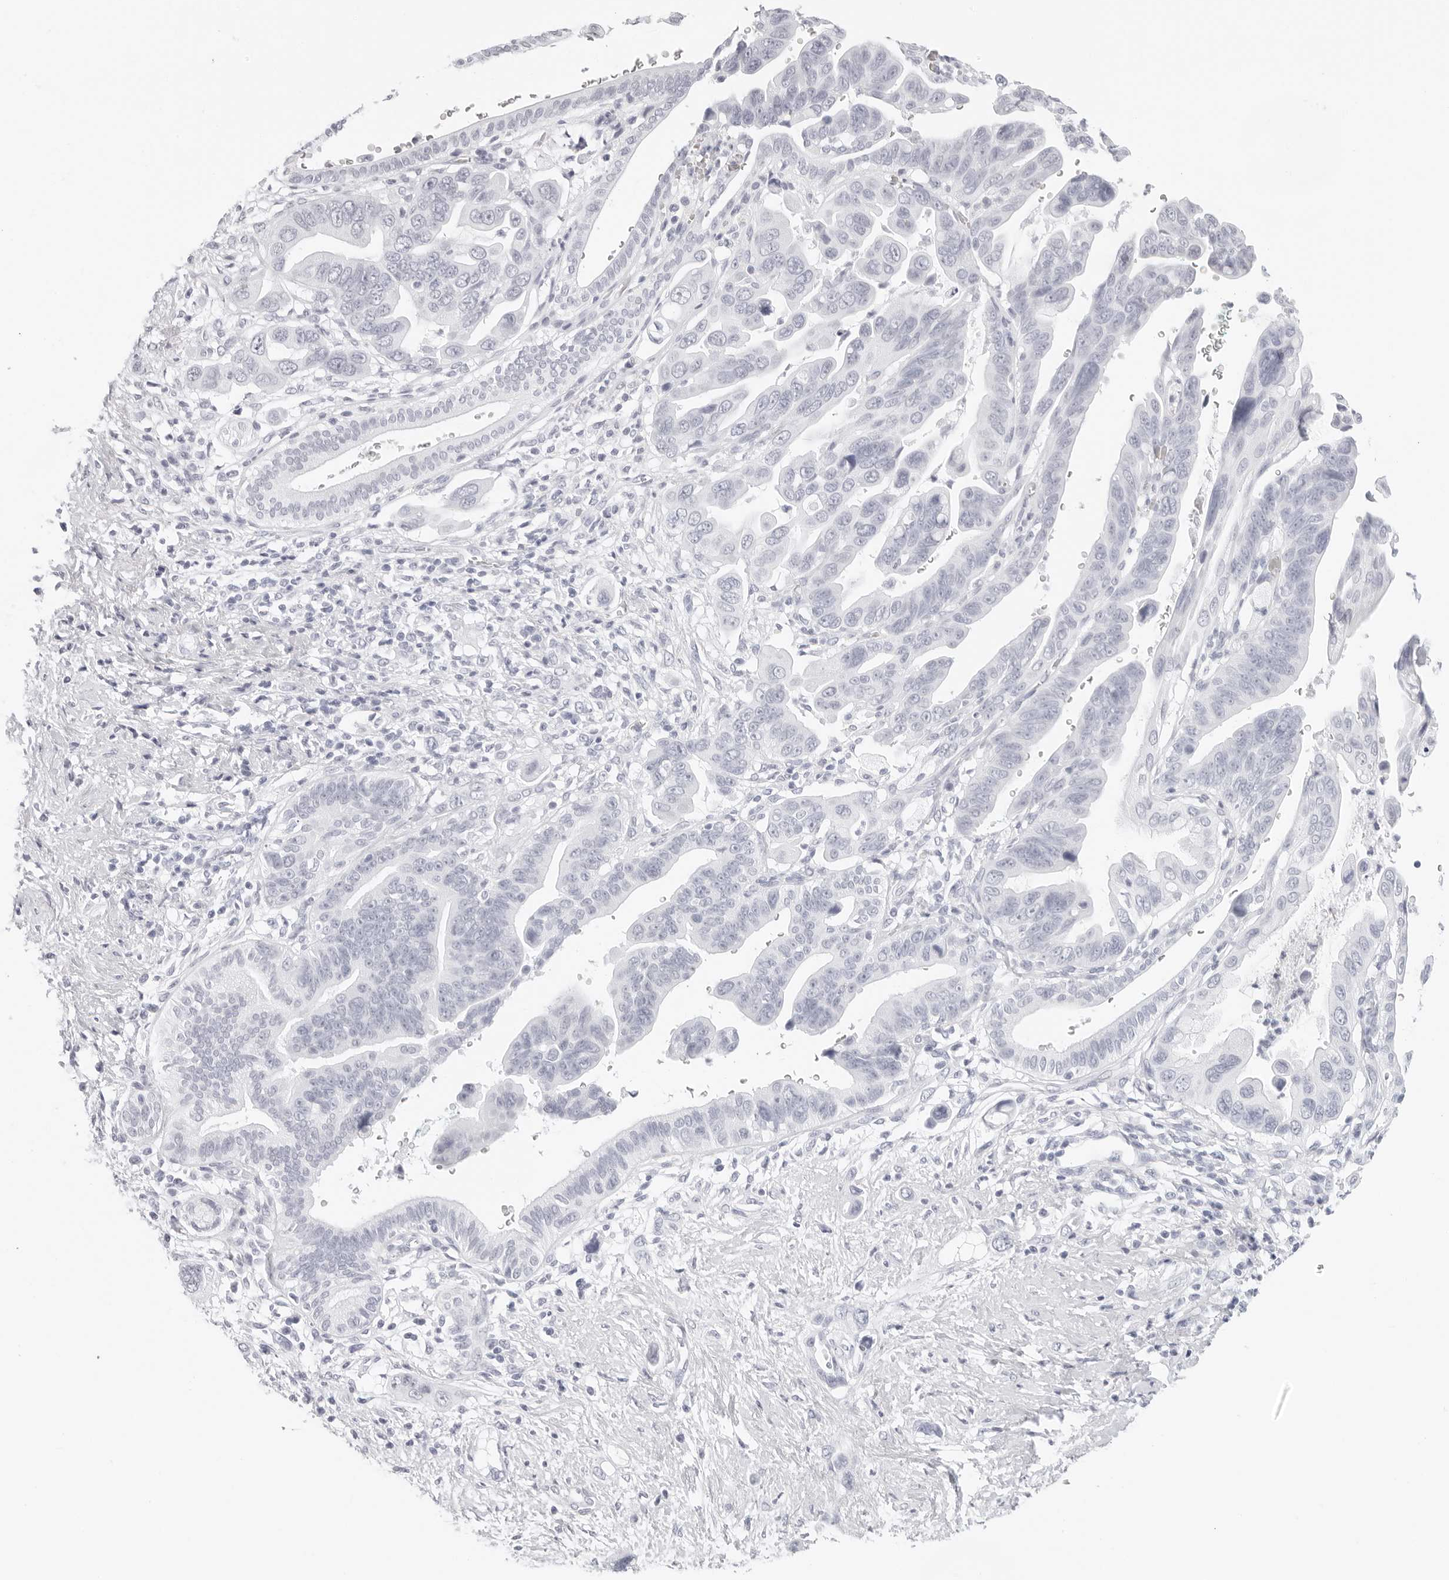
{"staining": {"intensity": "negative", "quantity": "none", "location": "none"}, "tissue": "pancreatic cancer", "cell_type": "Tumor cells", "image_type": "cancer", "snomed": [{"axis": "morphology", "description": "Adenocarcinoma, NOS"}, {"axis": "topography", "description": "Pancreas"}], "caption": "DAB (3,3'-diaminobenzidine) immunohistochemical staining of human pancreatic cancer (adenocarcinoma) shows no significant expression in tumor cells.", "gene": "AGMAT", "patient": {"sex": "female", "age": 72}}